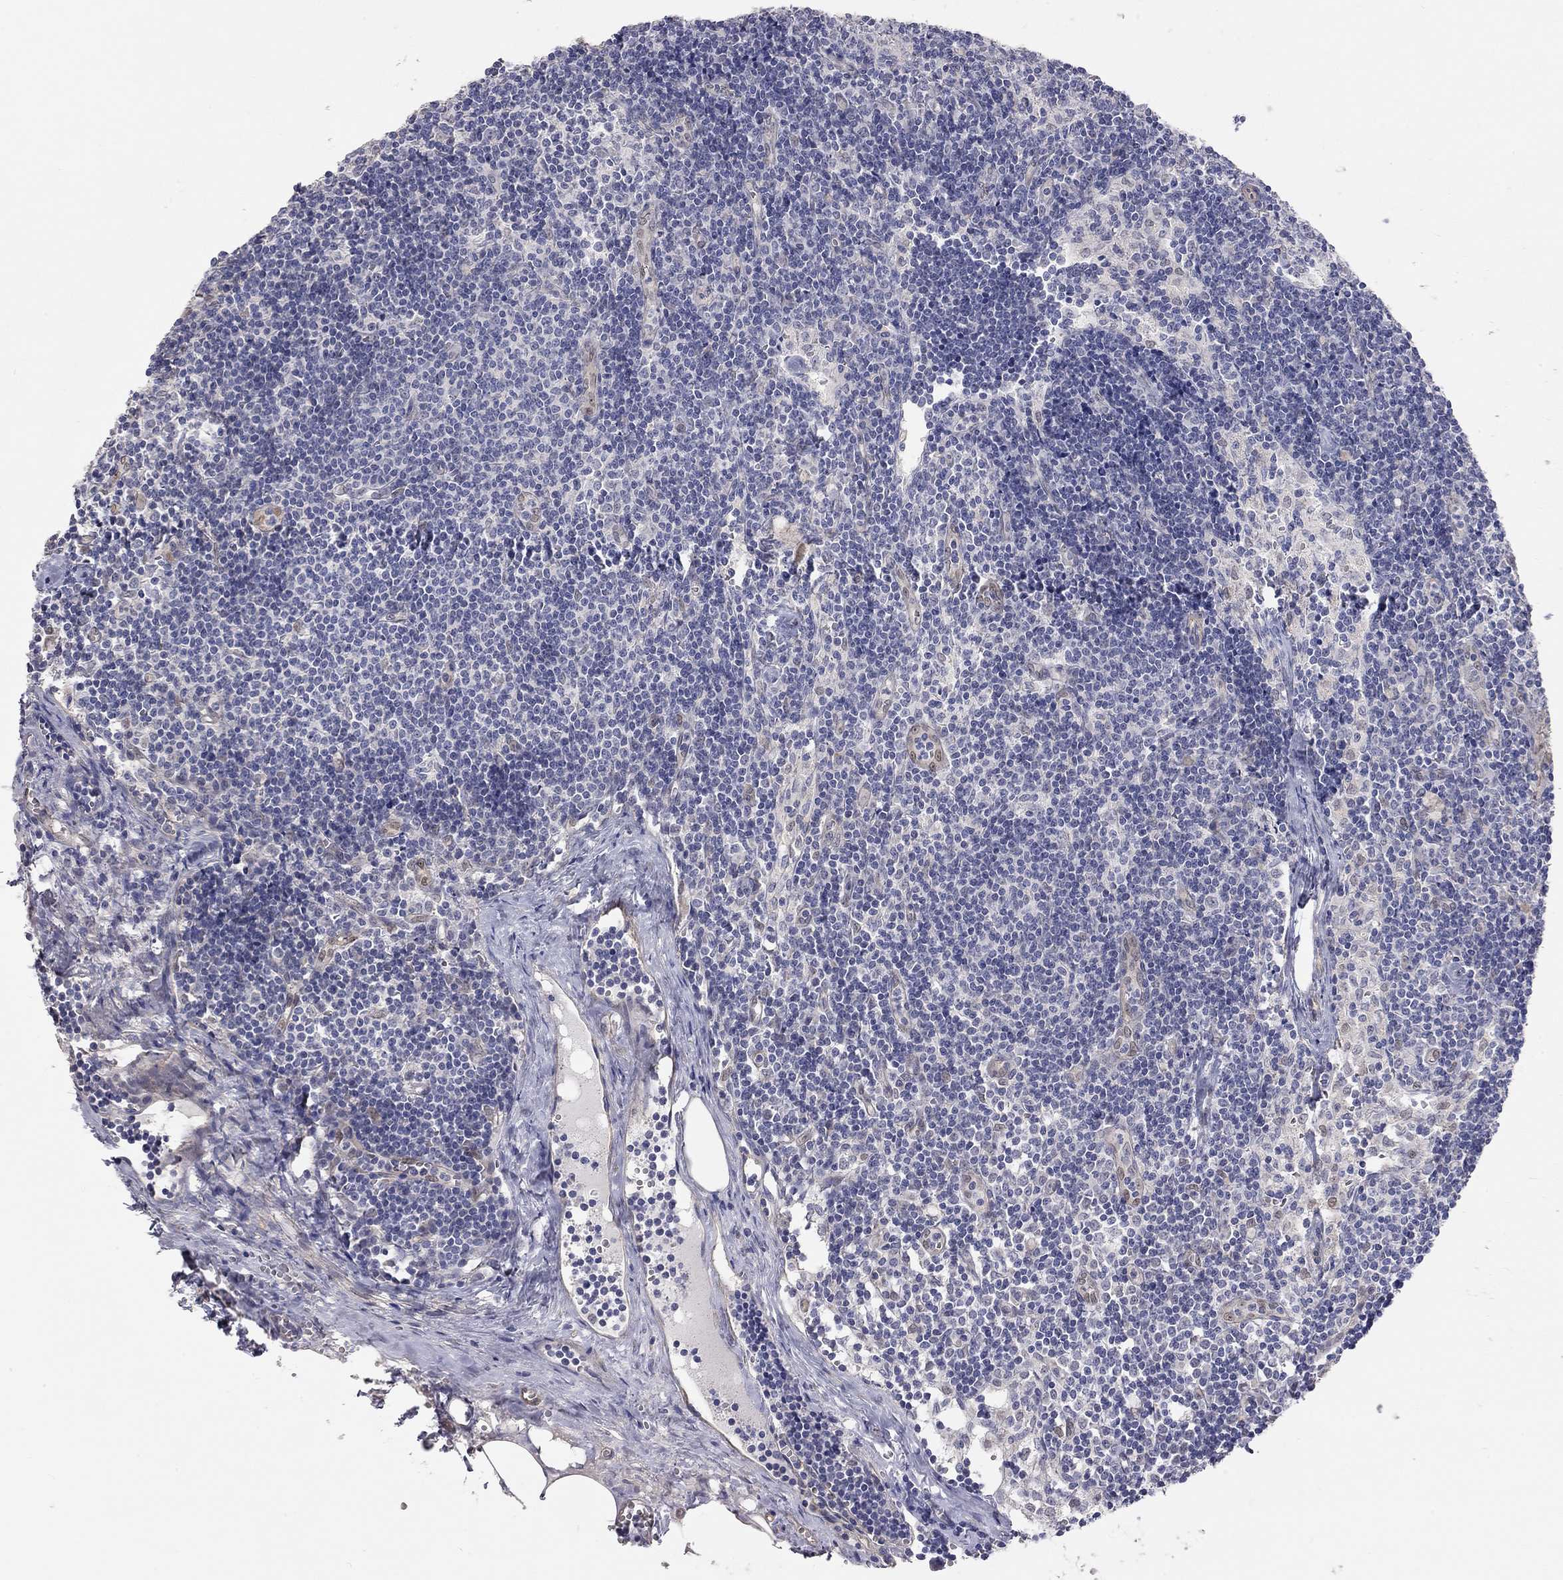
{"staining": {"intensity": "moderate", "quantity": "<25%", "location": "nuclear"}, "tissue": "lymph node", "cell_type": "Germinal center cells", "image_type": "normal", "snomed": [{"axis": "morphology", "description": "Normal tissue, NOS"}, {"axis": "topography", "description": "Lymph node"}], "caption": "Immunohistochemical staining of unremarkable lymph node displays low levels of moderate nuclear staining in approximately <25% of germinal center cells.", "gene": "PAPSS2", "patient": {"sex": "female", "age": 51}}